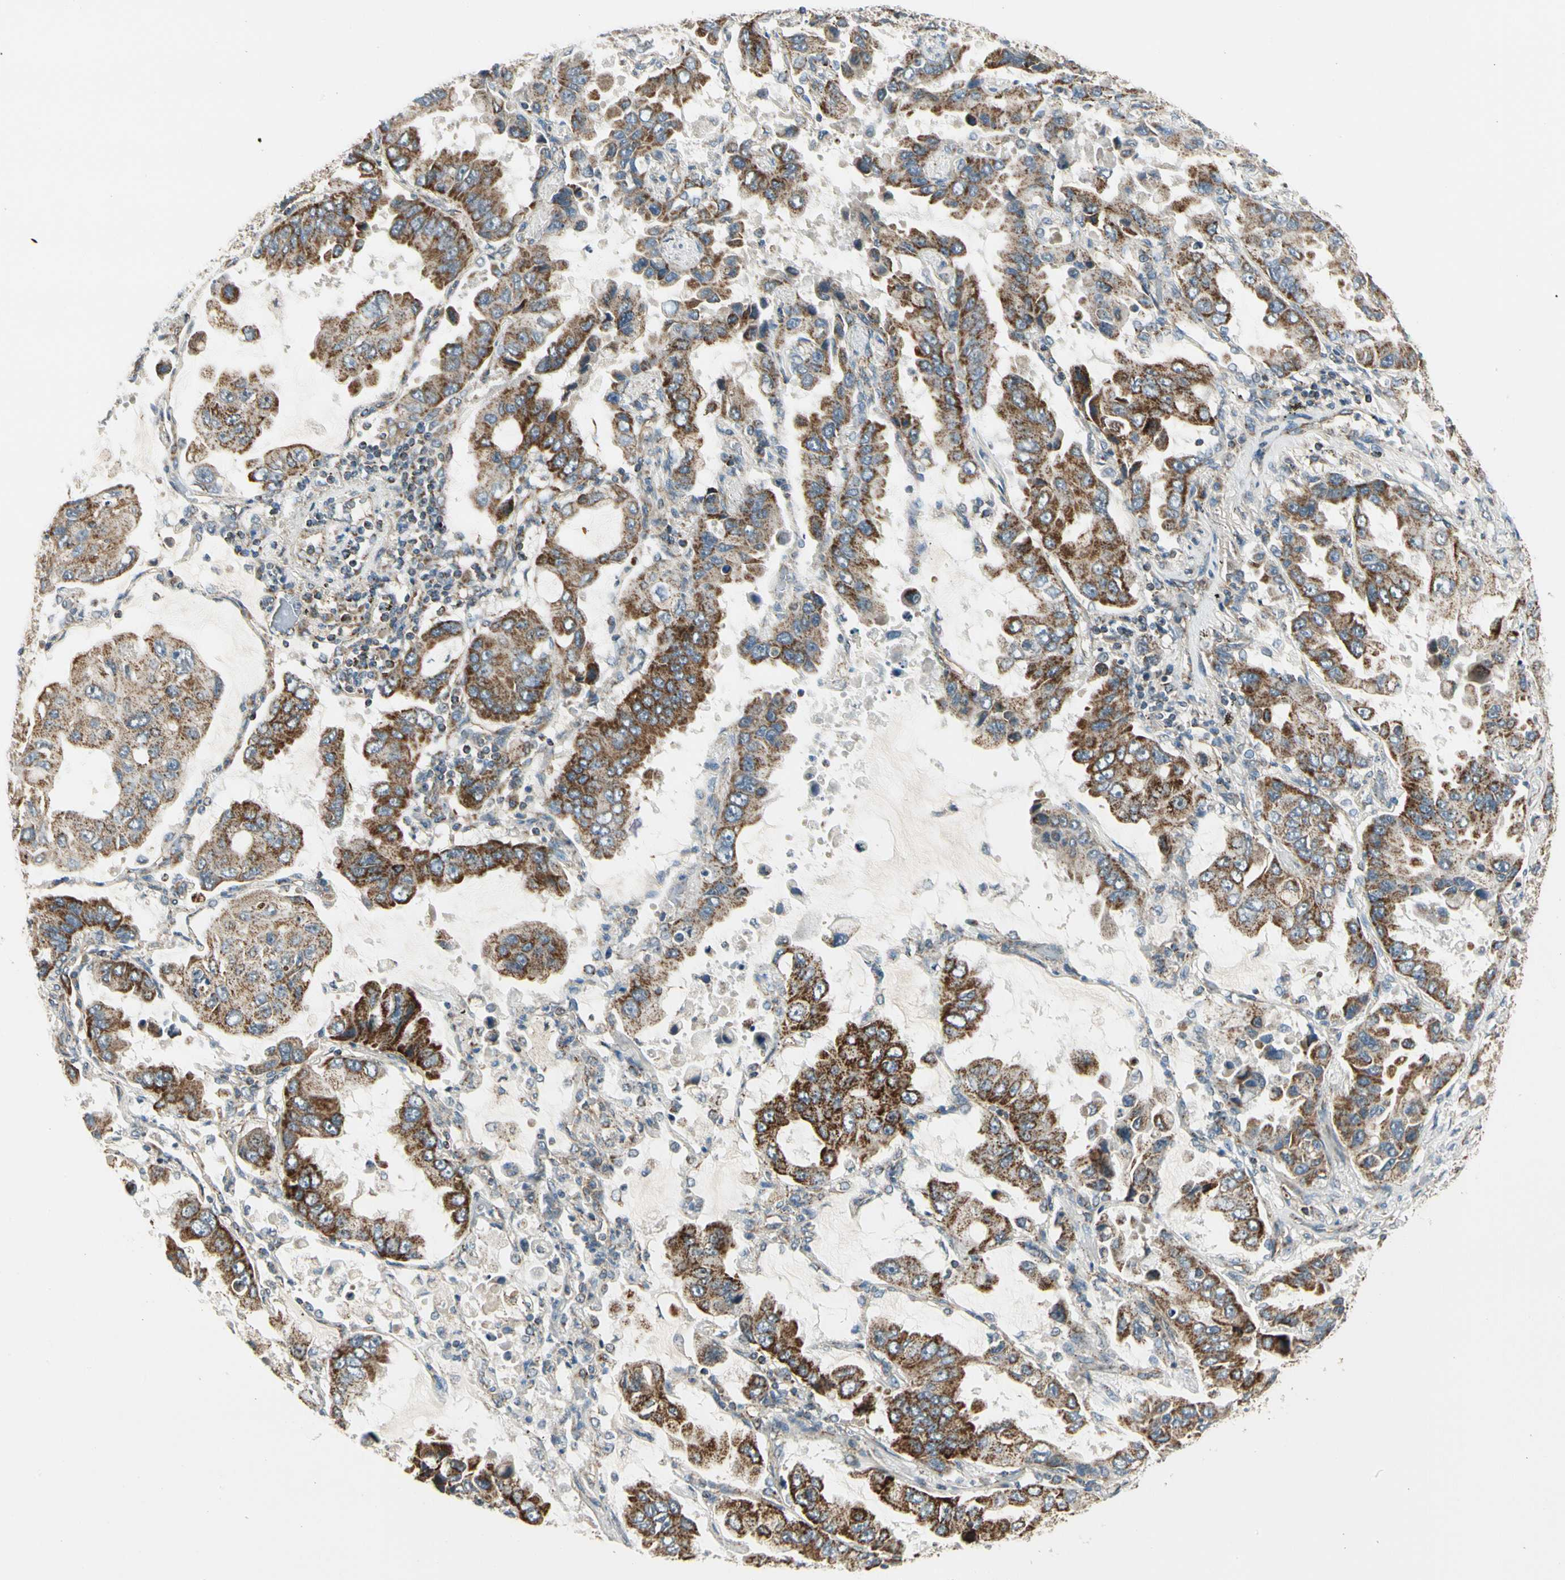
{"staining": {"intensity": "strong", "quantity": ">75%", "location": "cytoplasmic/membranous"}, "tissue": "lung cancer", "cell_type": "Tumor cells", "image_type": "cancer", "snomed": [{"axis": "morphology", "description": "Adenocarcinoma, NOS"}, {"axis": "topography", "description": "Lung"}], "caption": "Immunohistochemical staining of lung cancer reveals high levels of strong cytoplasmic/membranous staining in approximately >75% of tumor cells.", "gene": "EPHB3", "patient": {"sex": "male", "age": 64}}